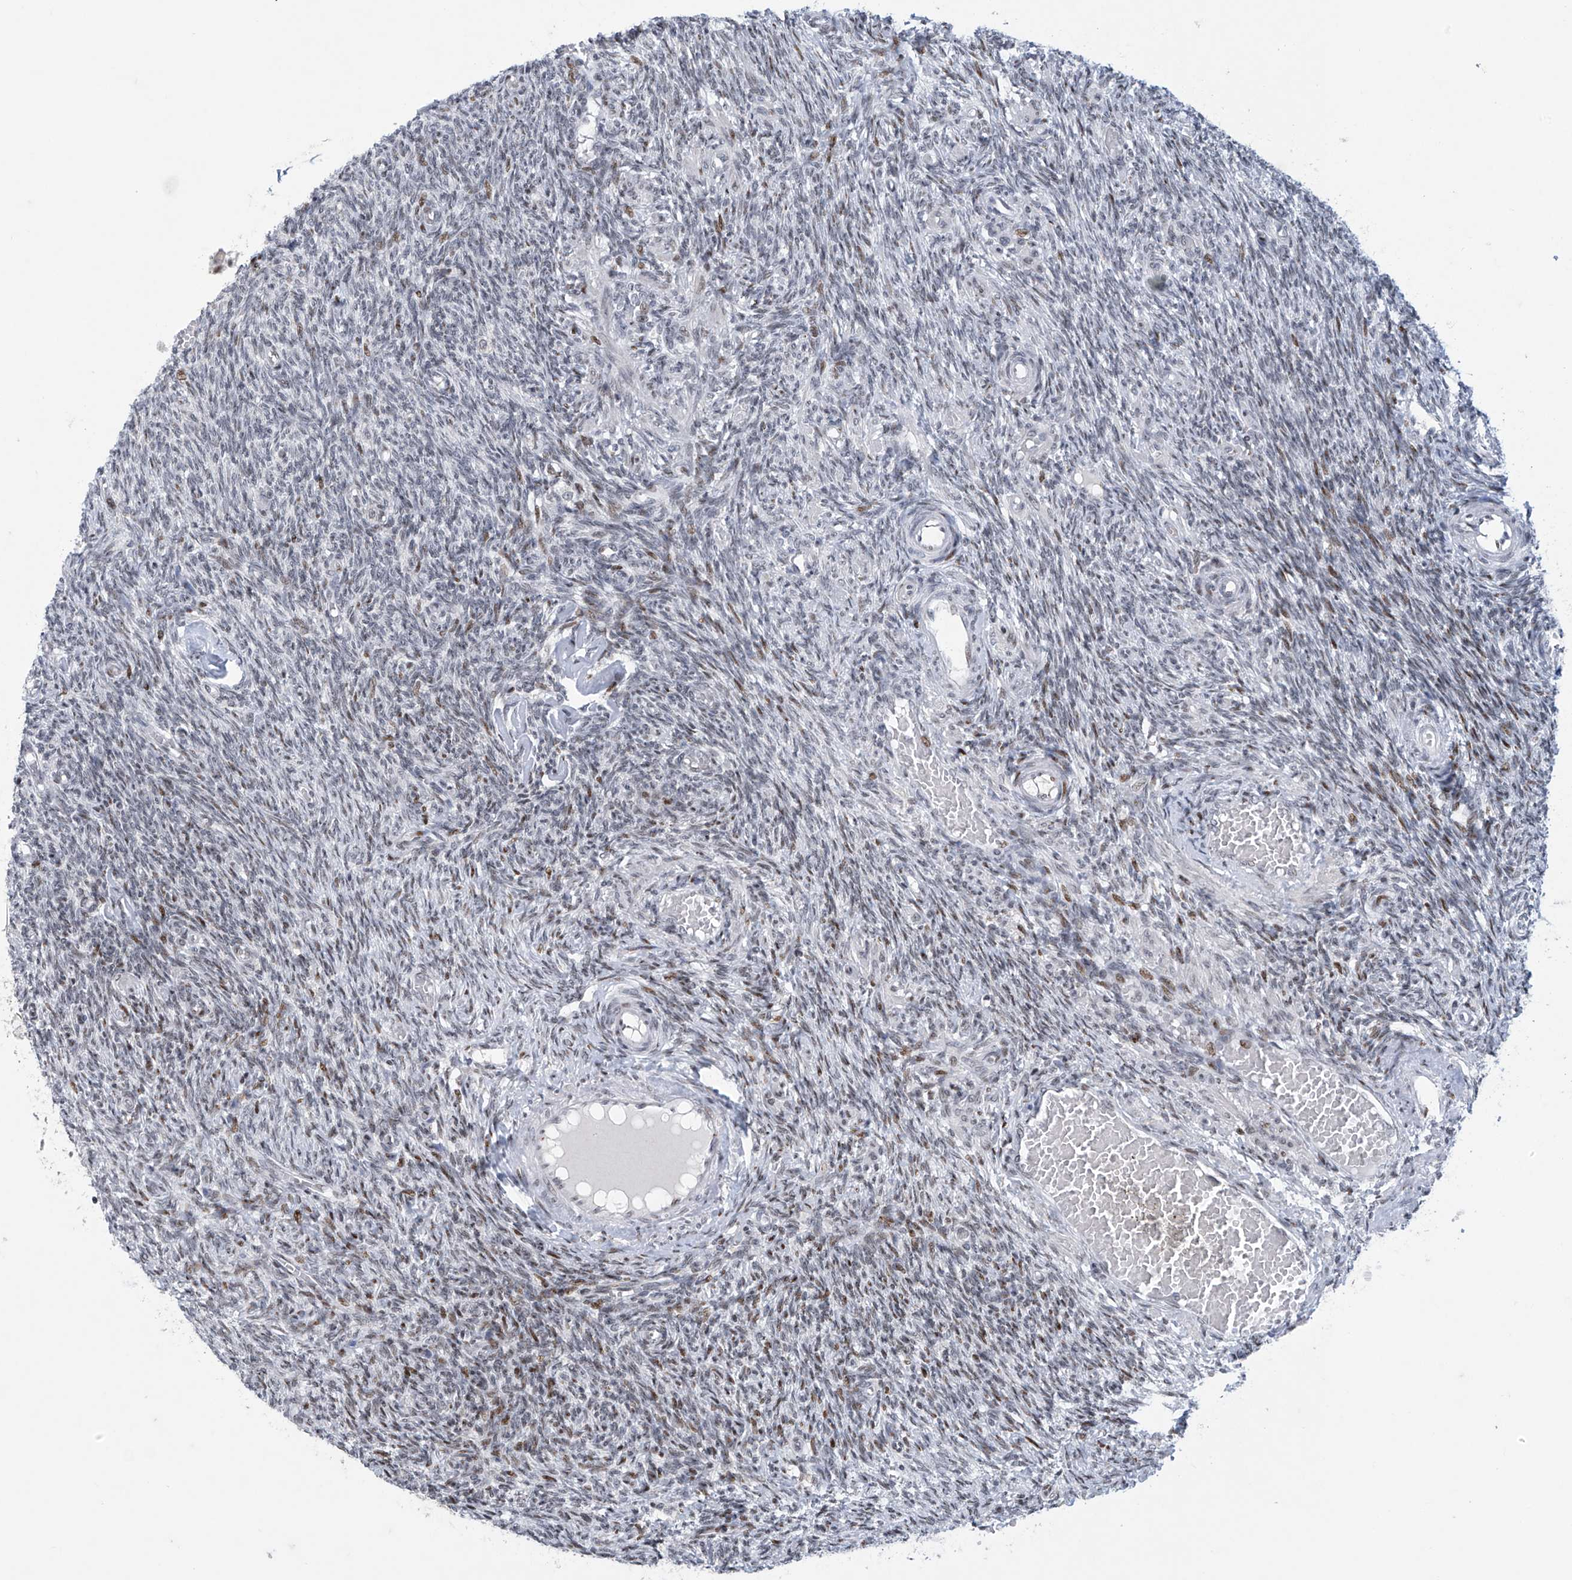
{"staining": {"intensity": "moderate", "quantity": "<25%", "location": "nuclear"}, "tissue": "ovary", "cell_type": "Ovarian stroma cells", "image_type": "normal", "snomed": [{"axis": "morphology", "description": "Normal tissue, NOS"}, {"axis": "topography", "description": "Ovary"}], "caption": "The micrograph demonstrates staining of benign ovary, revealing moderate nuclear protein positivity (brown color) within ovarian stroma cells. (DAB IHC, brown staining for protein, blue staining for nuclei).", "gene": "RFX7", "patient": {"sex": "female", "age": 27}}